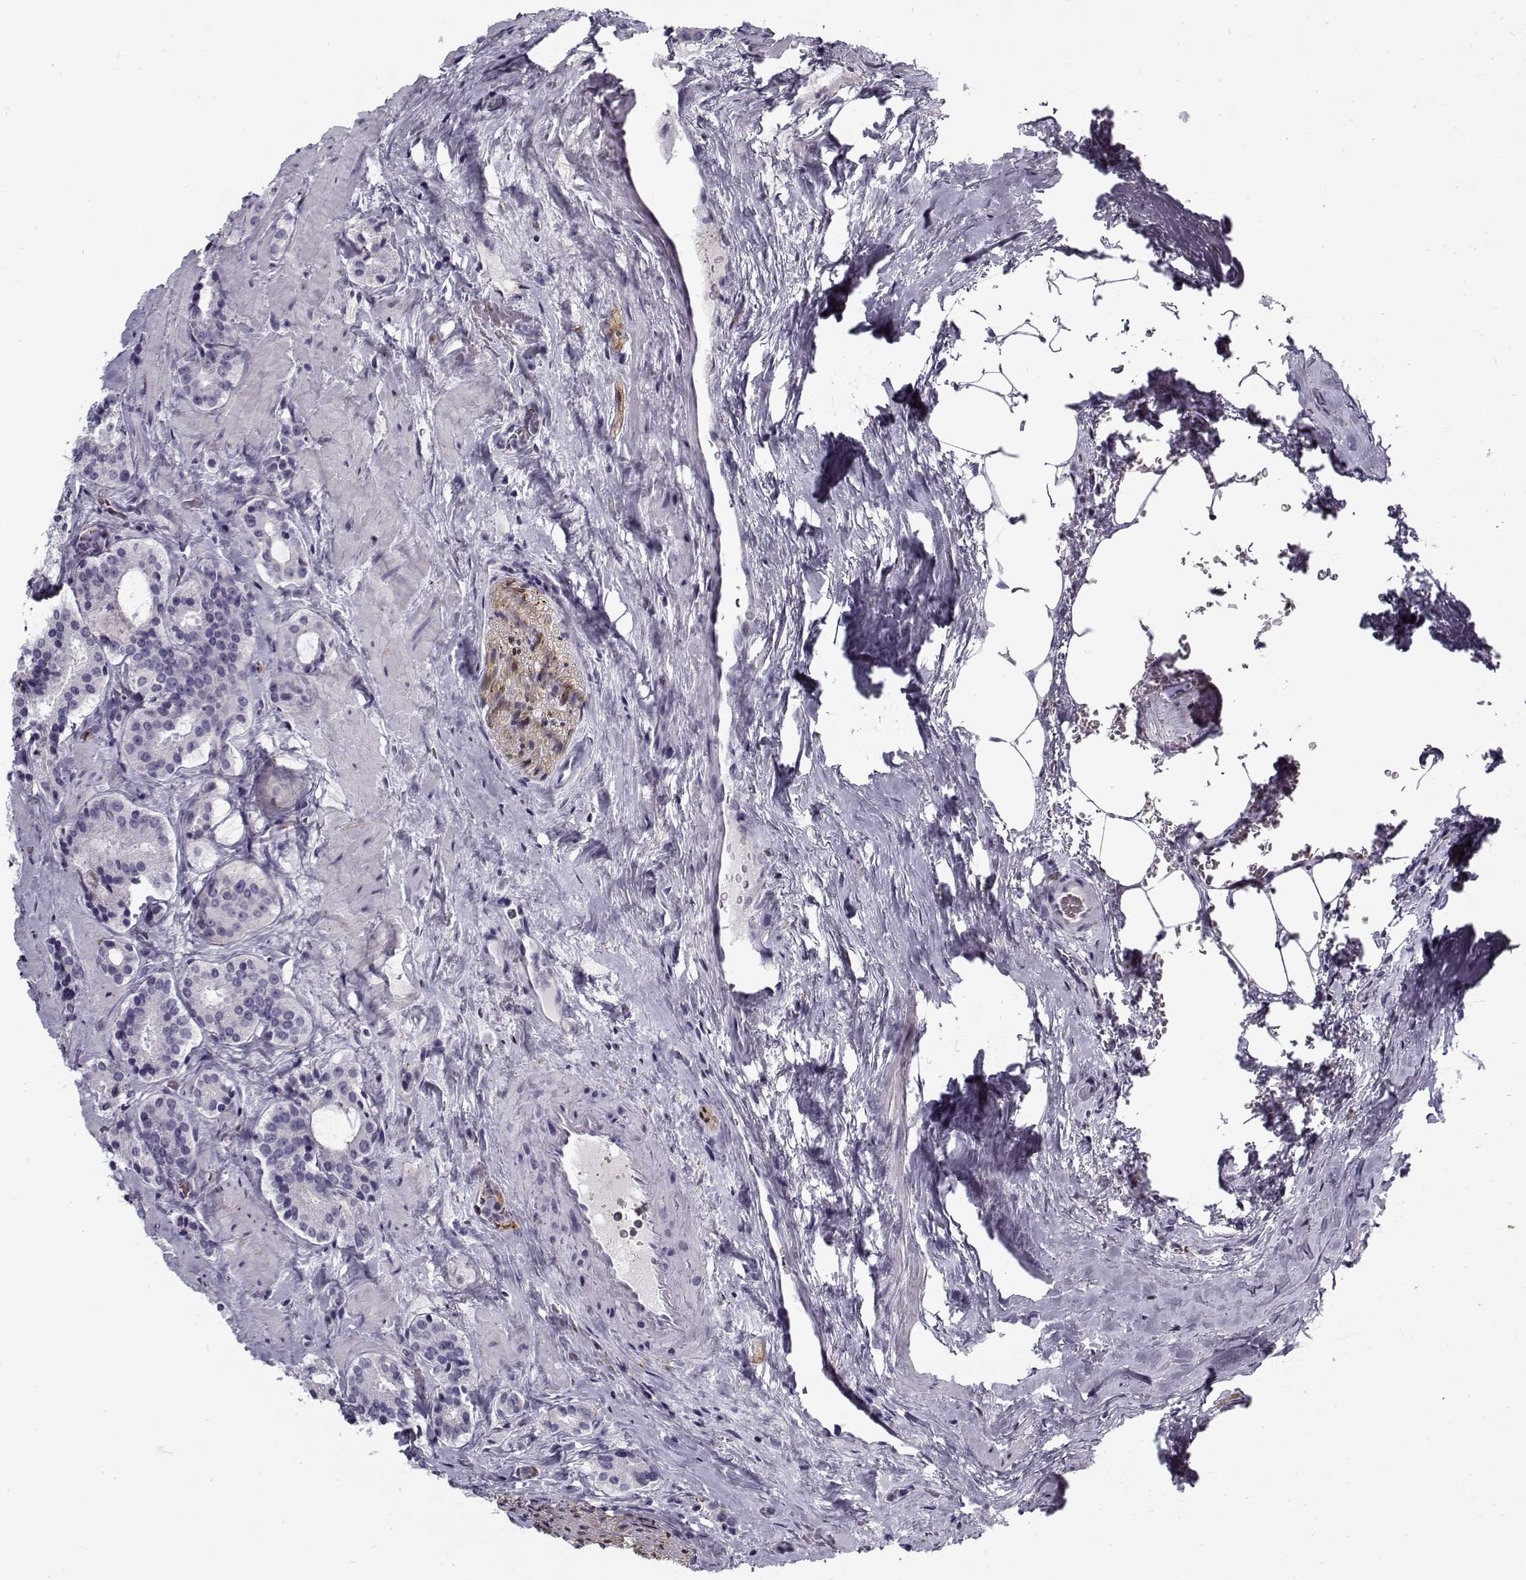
{"staining": {"intensity": "negative", "quantity": "none", "location": "none"}, "tissue": "prostate cancer", "cell_type": "Tumor cells", "image_type": "cancer", "snomed": [{"axis": "morphology", "description": "Adenocarcinoma, NOS"}, {"axis": "morphology", "description": "Adenocarcinoma, High grade"}, {"axis": "topography", "description": "Prostate"}], "caption": "The photomicrograph shows no staining of tumor cells in prostate cancer (adenocarcinoma).", "gene": "SNCA", "patient": {"sex": "male", "age": 62}}